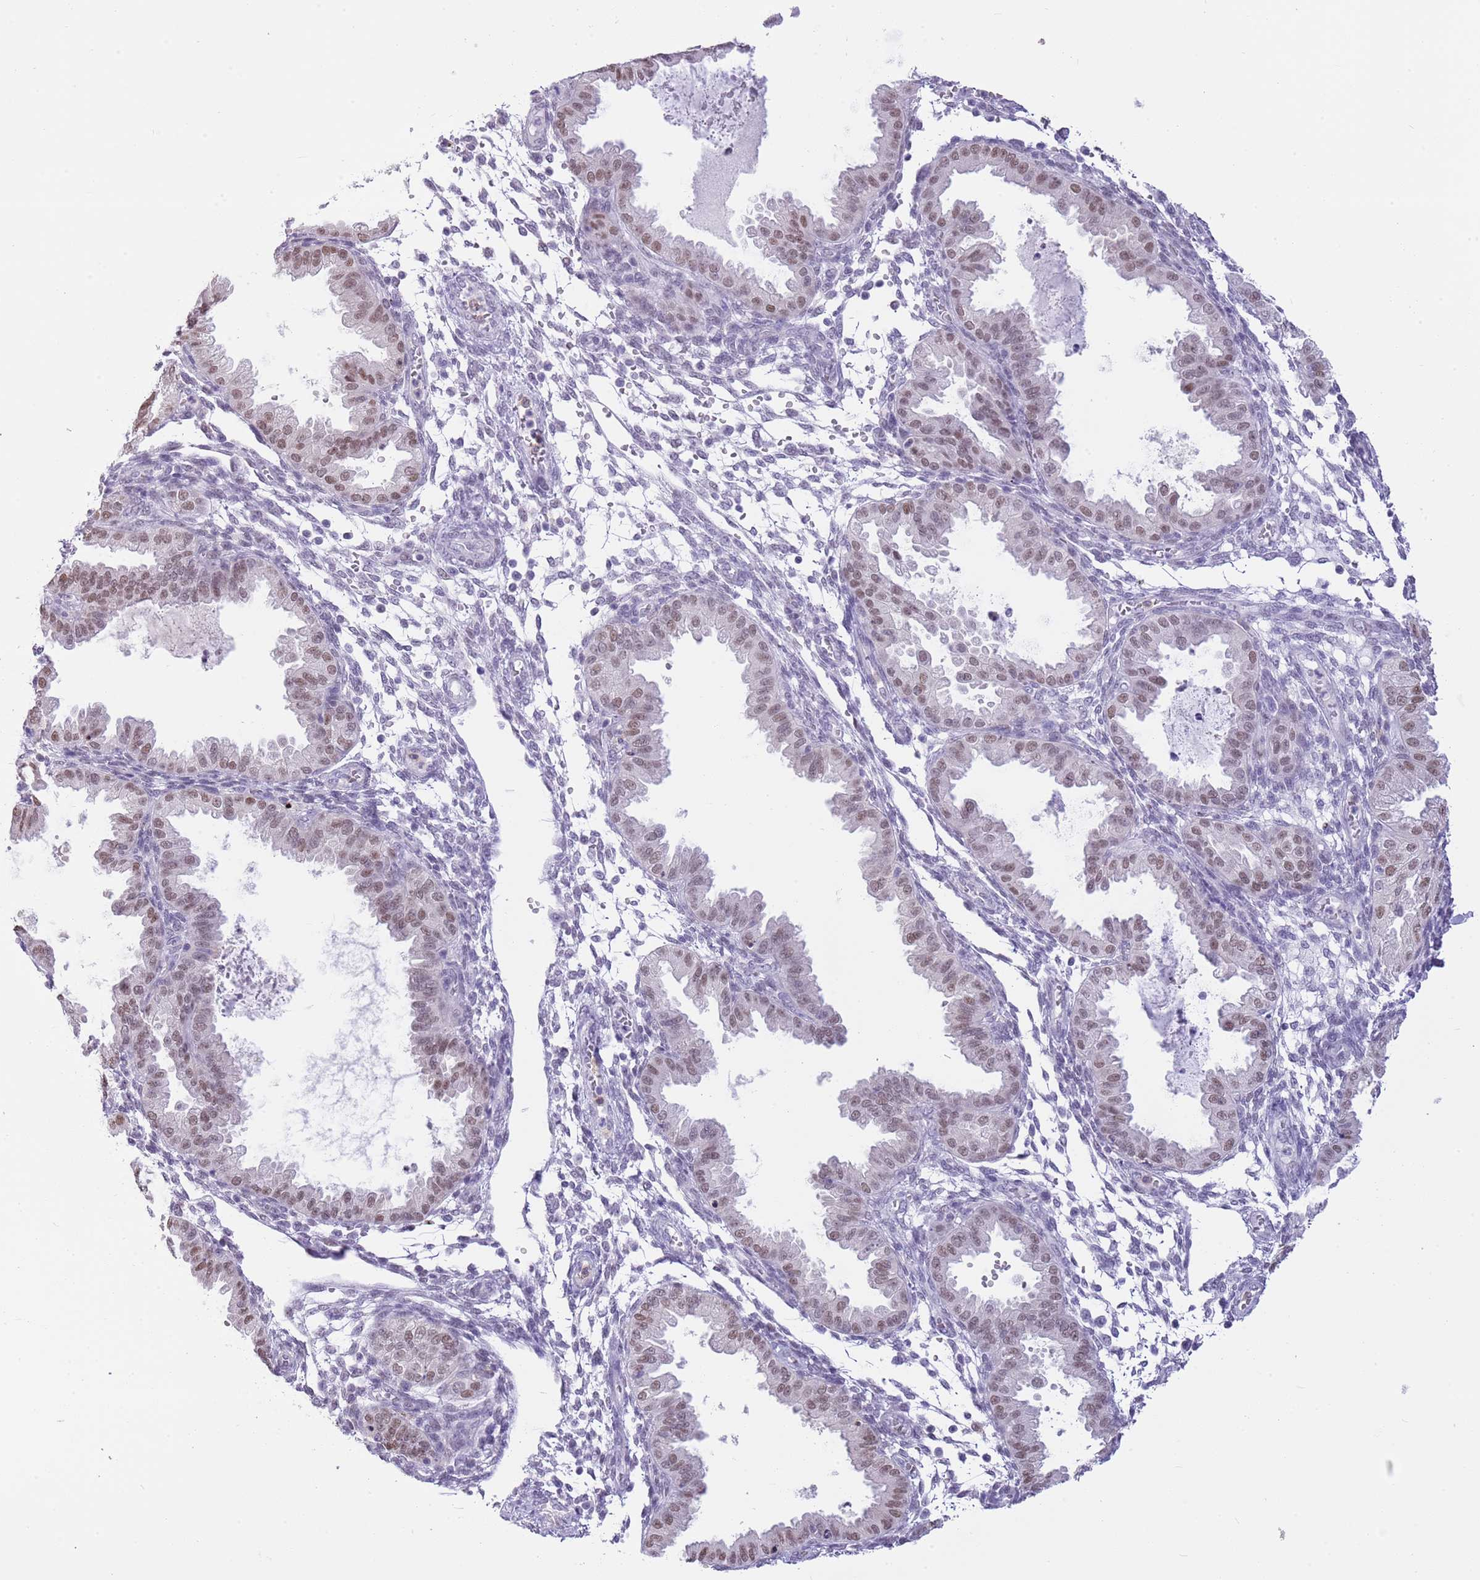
{"staining": {"intensity": "negative", "quantity": "none", "location": "none"}, "tissue": "endometrium", "cell_type": "Cells in endometrial stroma", "image_type": "normal", "snomed": [{"axis": "morphology", "description": "Normal tissue, NOS"}, {"axis": "topography", "description": "Endometrium"}], "caption": "Immunohistochemical staining of normal human endometrium displays no significant positivity in cells in endometrial stroma. Nuclei are stained in blue.", "gene": "PPP1R17", "patient": {"sex": "female", "age": 33}}